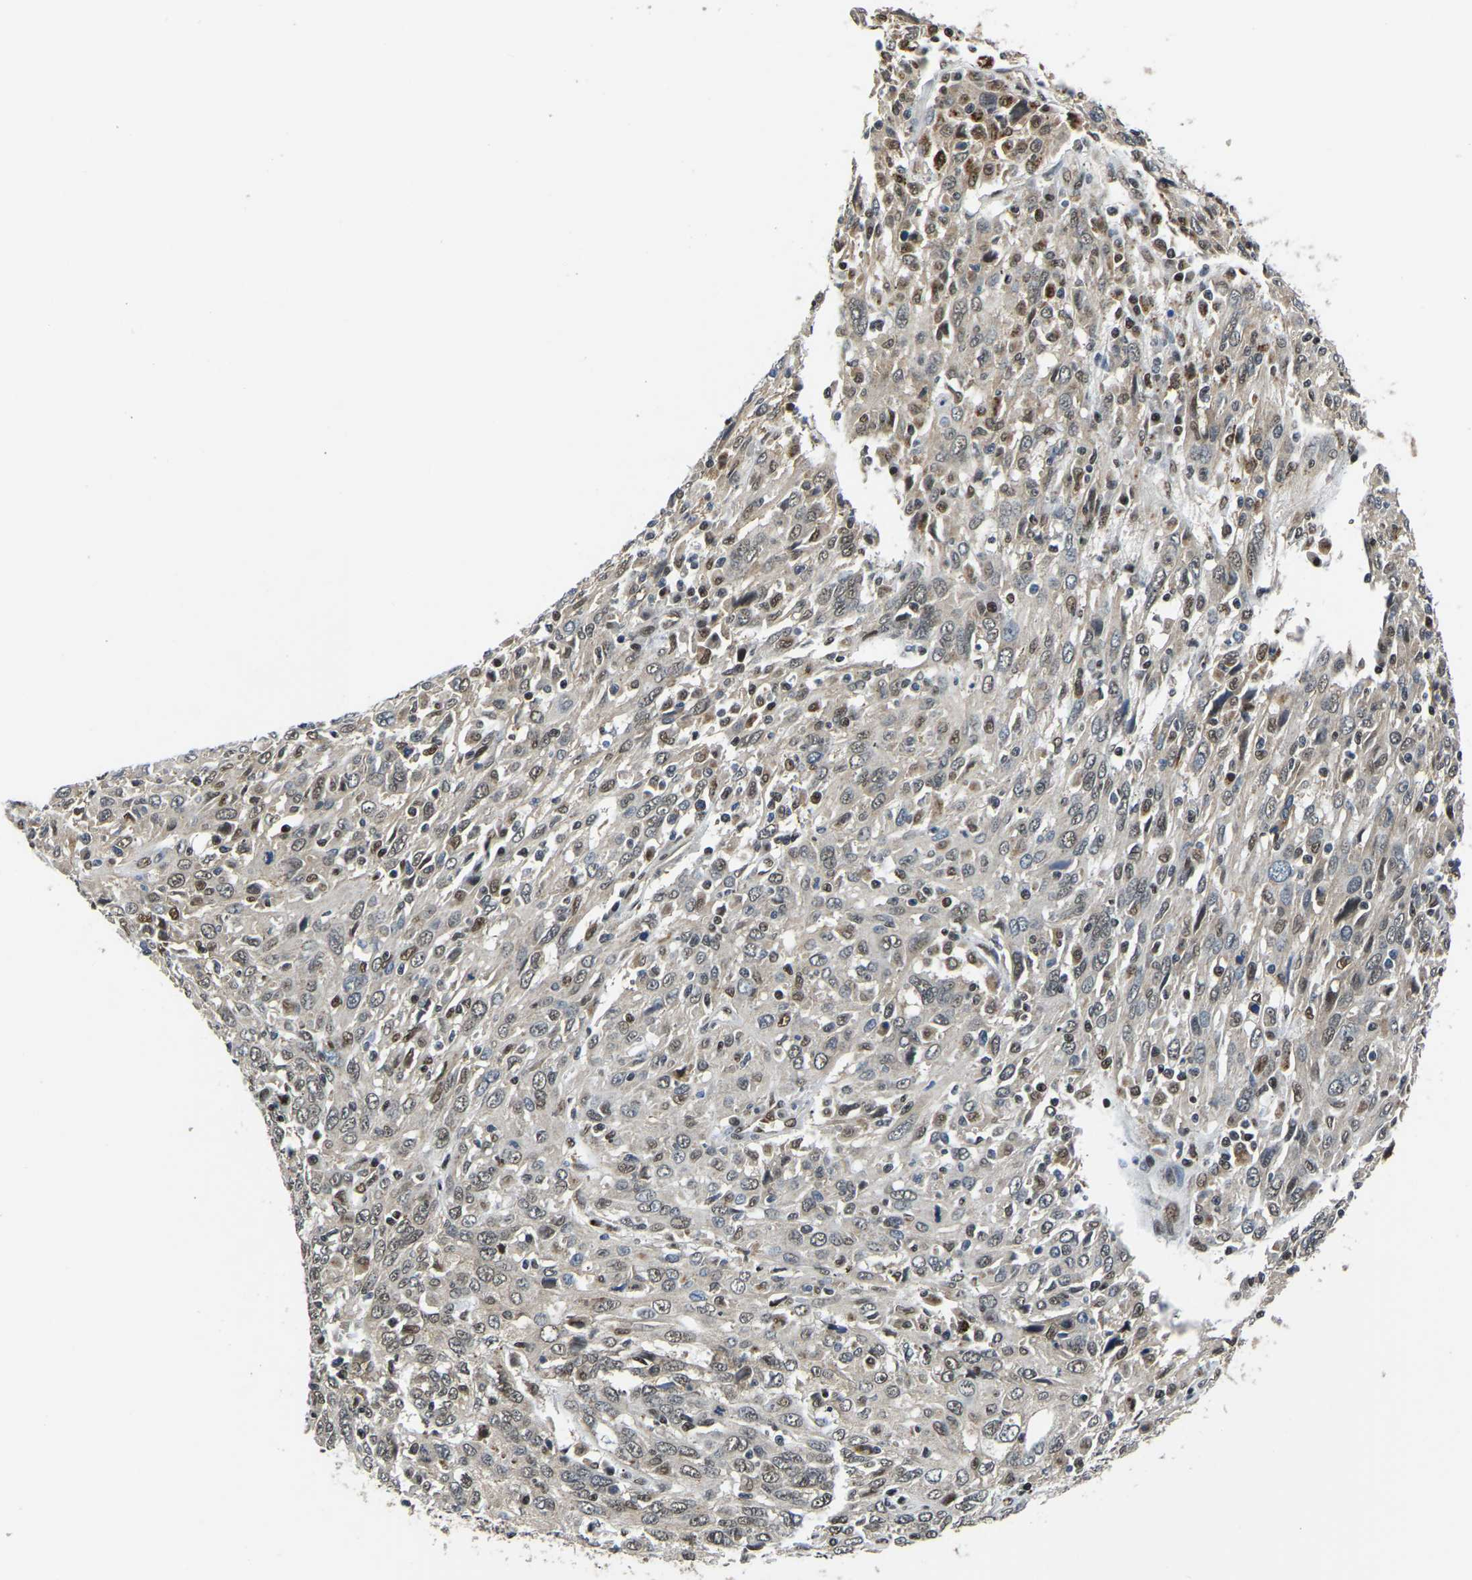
{"staining": {"intensity": "weak", "quantity": ">75%", "location": "nuclear"}, "tissue": "cervical cancer", "cell_type": "Tumor cells", "image_type": "cancer", "snomed": [{"axis": "morphology", "description": "Squamous cell carcinoma, NOS"}, {"axis": "topography", "description": "Cervix"}], "caption": "A histopathology image of human cervical cancer stained for a protein reveals weak nuclear brown staining in tumor cells.", "gene": "DFFA", "patient": {"sex": "female", "age": 46}}